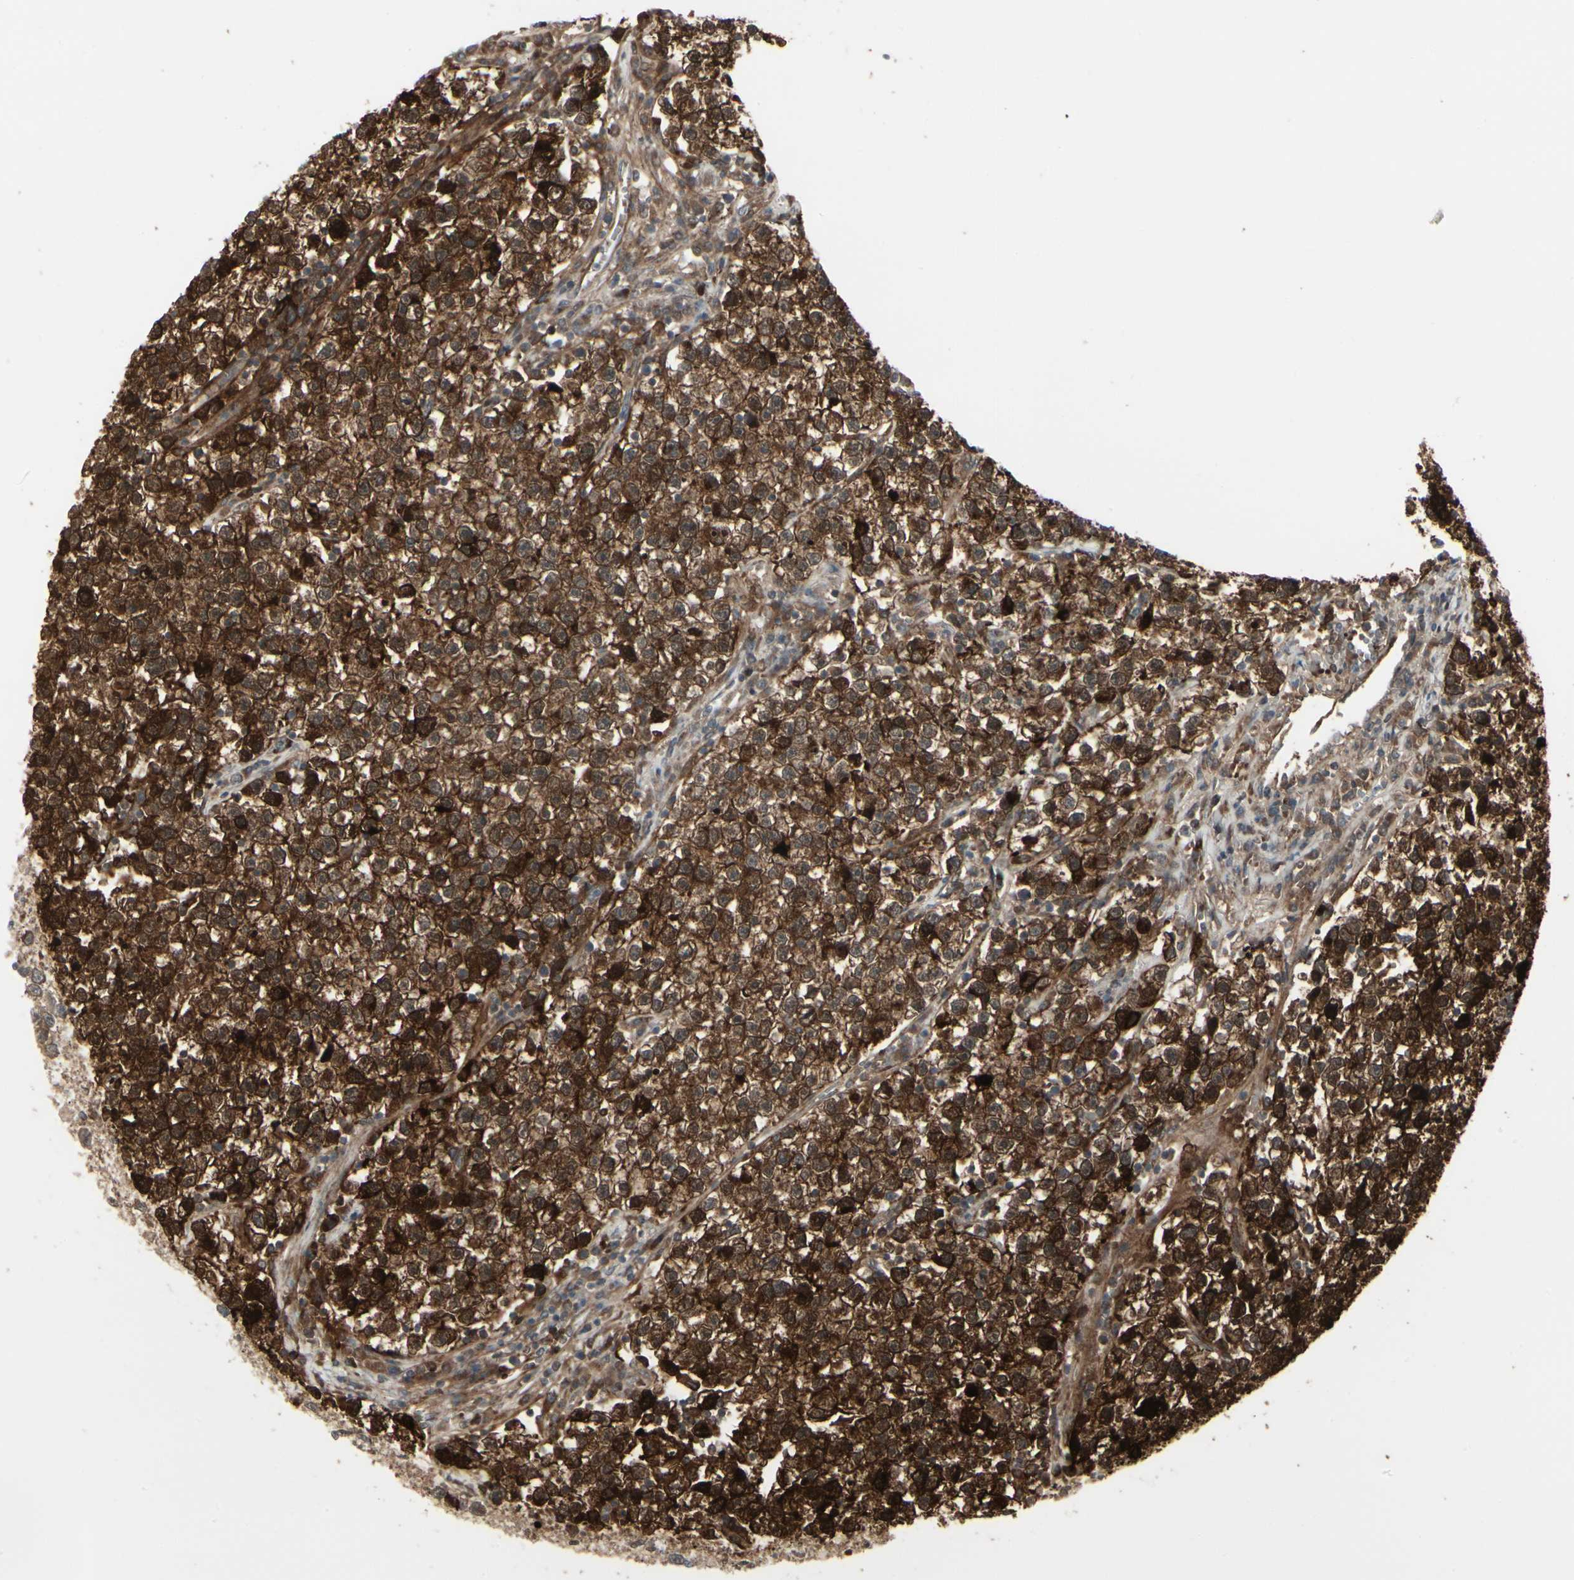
{"staining": {"intensity": "strong", "quantity": ">75%", "location": "cytoplasmic/membranous"}, "tissue": "testis cancer", "cell_type": "Tumor cells", "image_type": "cancer", "snomed": [{"axis": "morphology", "description": "Seminoma, NOS"}, {"axis": "topography", "description": "Testis"}], "caption": "There is high levels of strong cytoplasmic/membranous expression in tumor cells of testis cancer, as demonstrated by immunohistochemical staining (brown color).", "gene": "IGFBP6", "patient": {"sex": "male", "age": 22}}